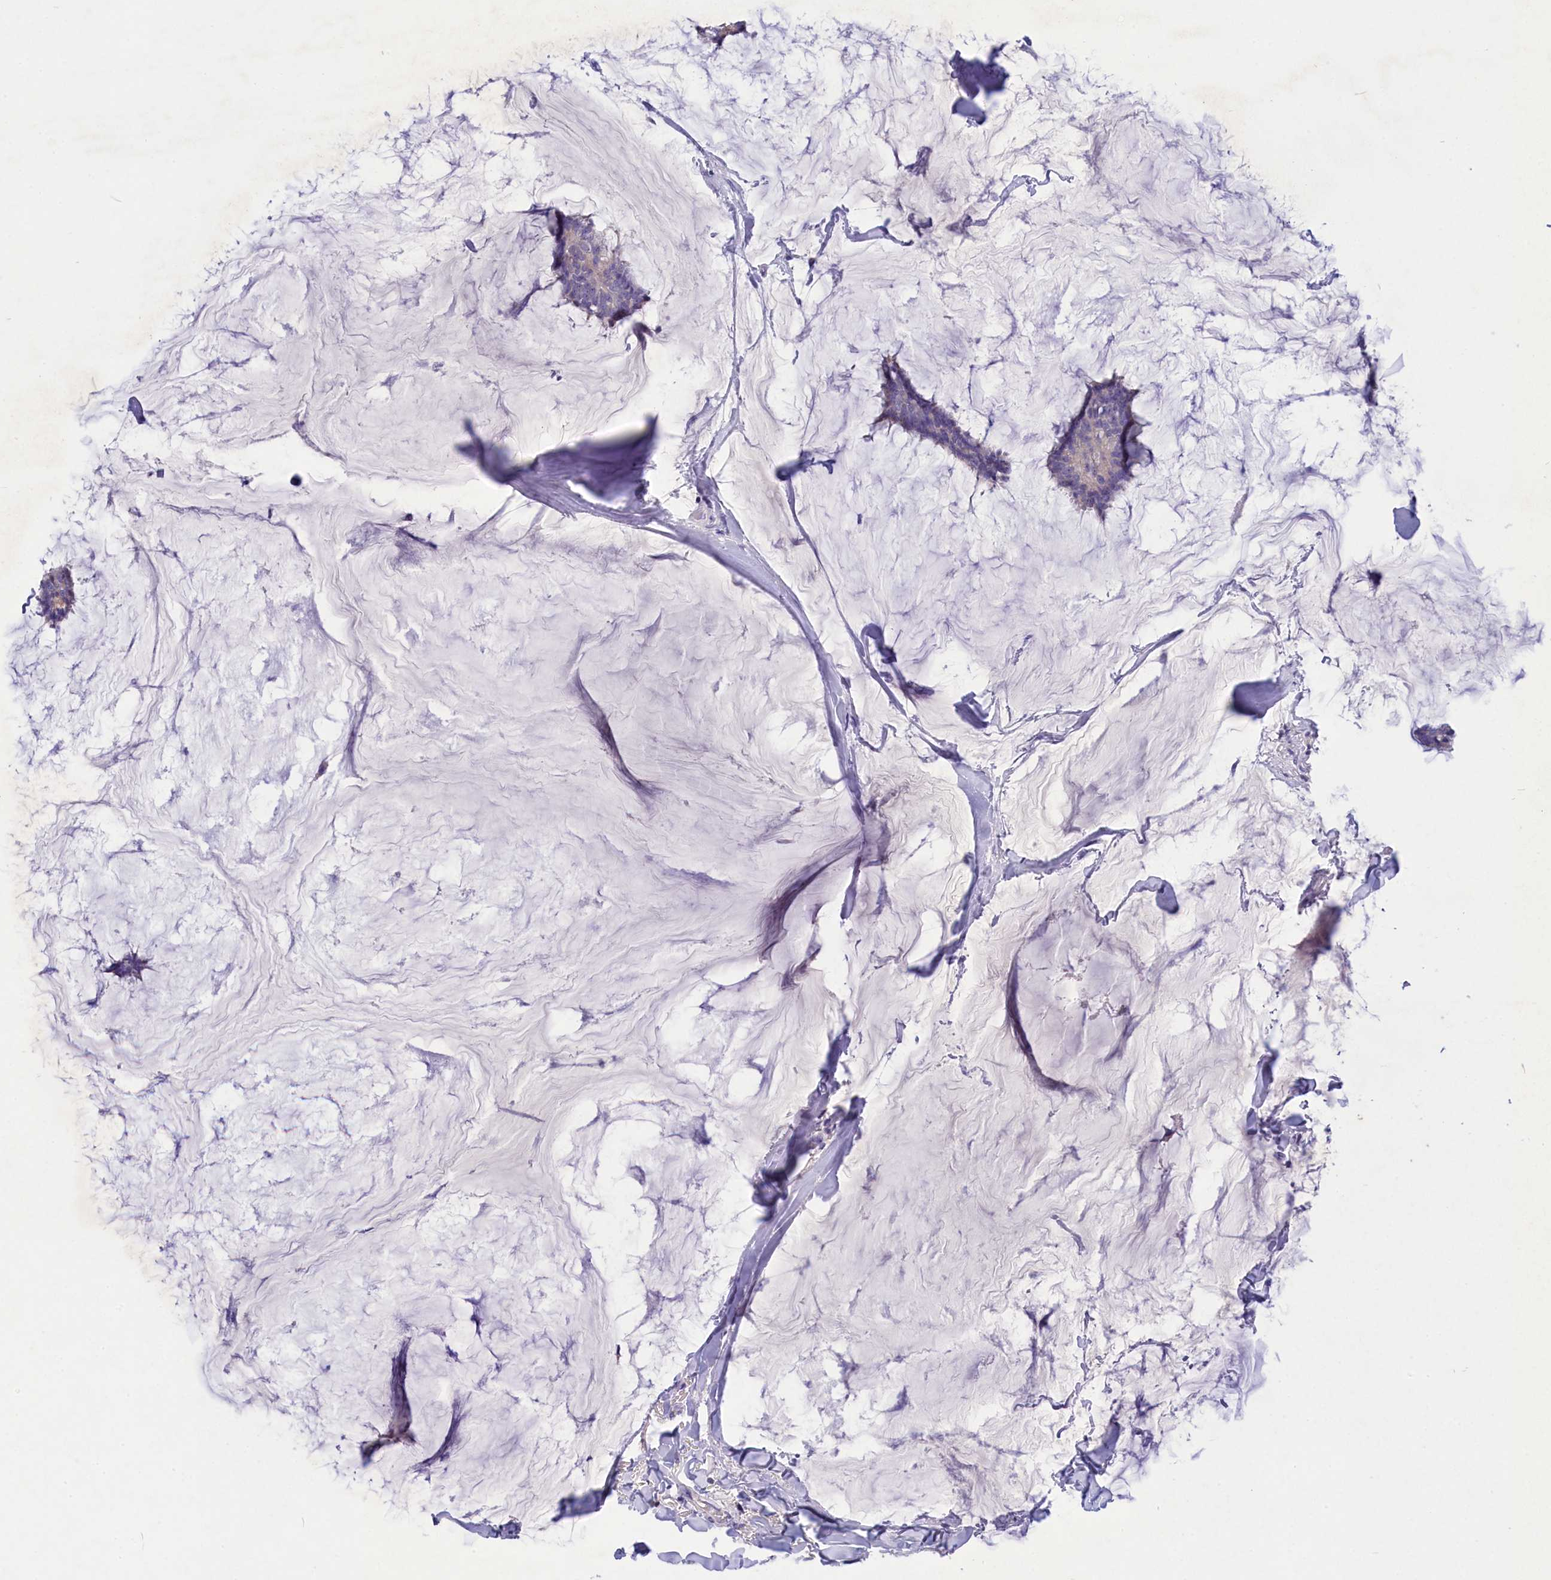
{"staining": {"intensity": "negative", "quantity": "none", "location": "none"}, "tissue": "breast cancer", "cell_type": "Tumor cells", "image_type": "cancer", "snomed": [{"axis": "morphology", "description": "Duct carcinoma"}, {"axis": "topography", "description": "Breast"}], "caption": "This is a histopathology image of immunohistochemistry (IHC) staining of infiltrating ductal carcinoma (breast), which shows no positivity in tumor cells.", "gene": "DEFB119", "patient": {"sex": "female", "age": 93}}